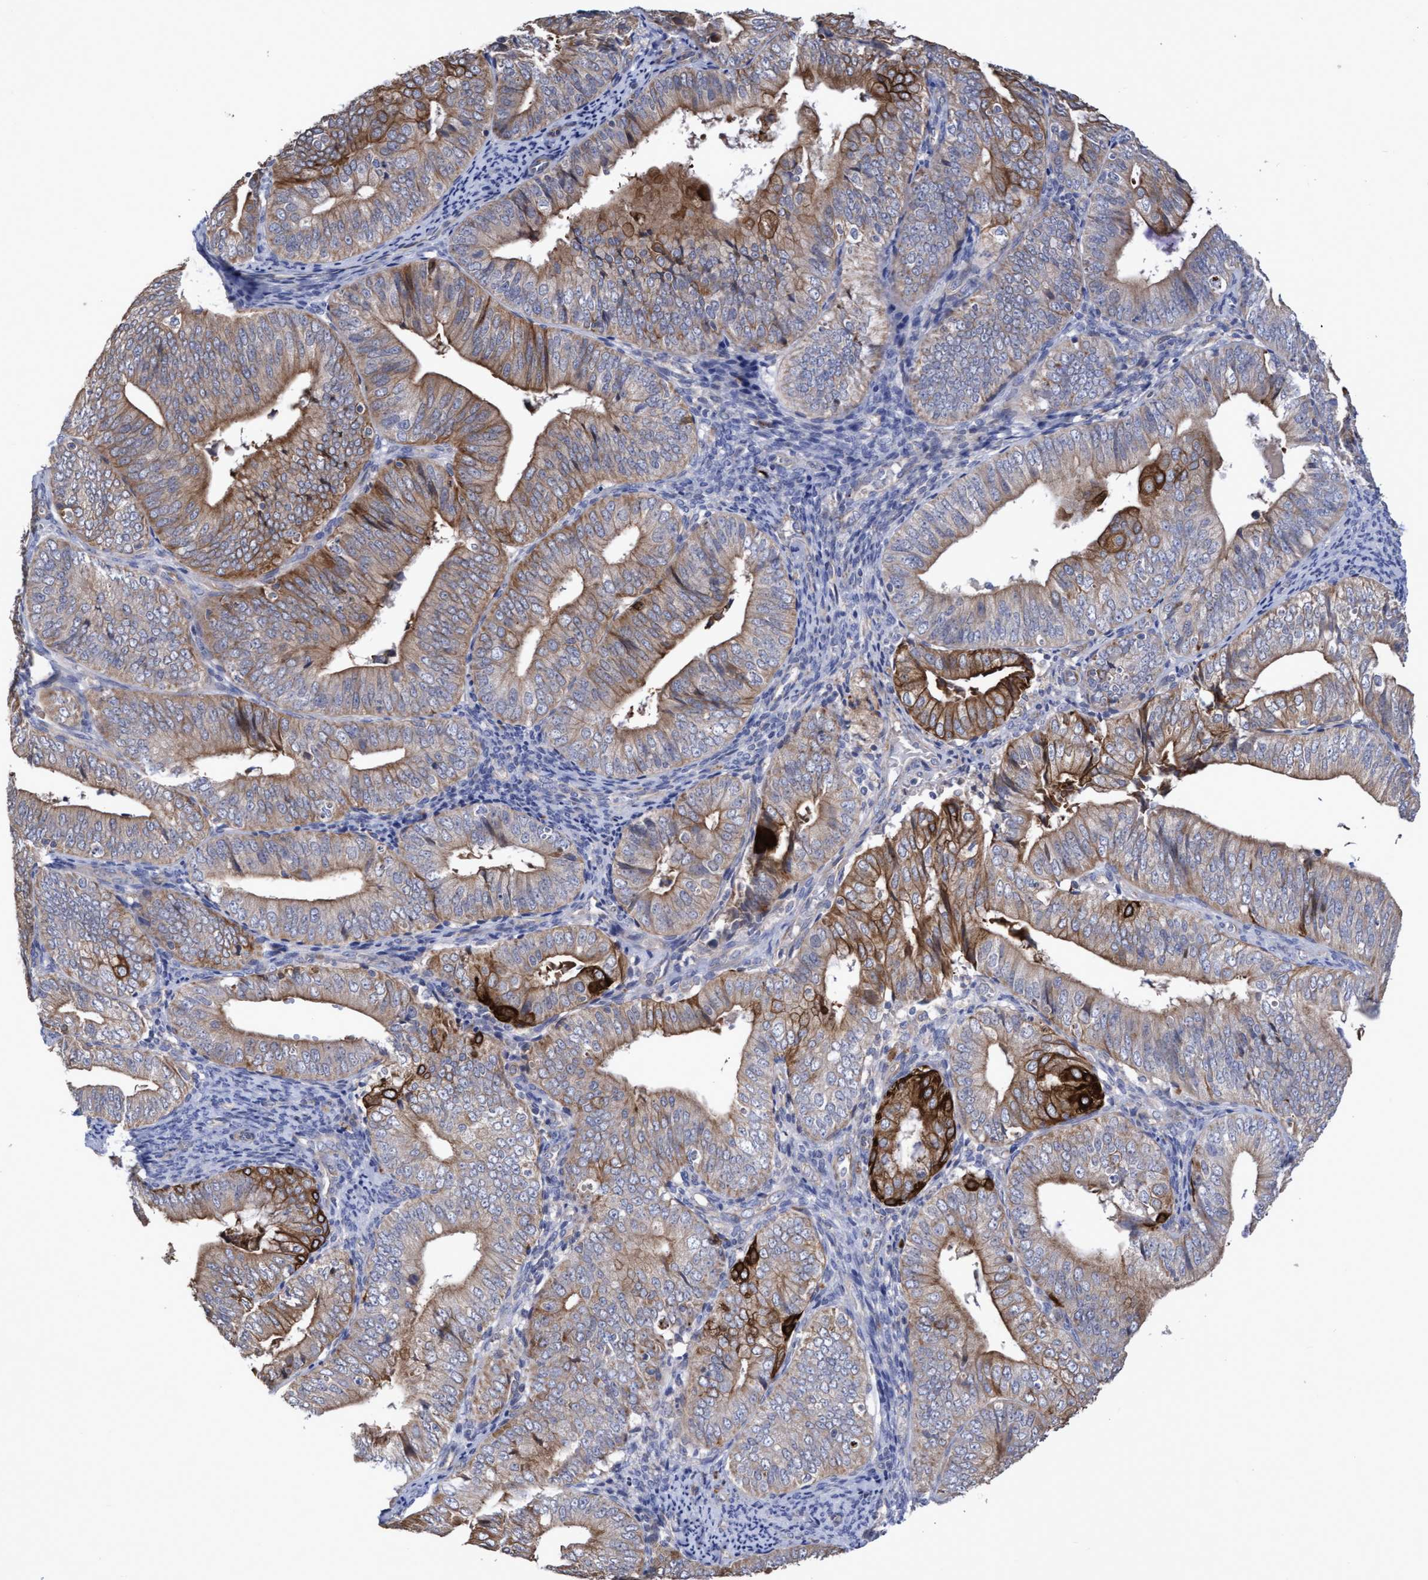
{"staining": {"intensity": "moderate", "quantity": ">75%", "location": "cytoplasmic/membranous"}, "tissue": "endometrial cancer", "cell_type": "Tumor cells", "image_type": "cancer", "snomed": [{"axis": "morphology", "description": "Adenocarcinoma, NOS"}, {"axis": "topography", "description": "Endometrium"}], "caption": "High-magnification brightfield microscopy of endometrial cancer (adenocarcinoma) stained with DAB (3,3'-diaminobenzidine) (brown) and counterstained with hematoxylin (blue). tumor cells exhibit moderate cytoplasmic/membranous staining is seen in approximately>75% of cells.", "gene": "KRT24", "patient": {"sex": "female", "age": 63}}